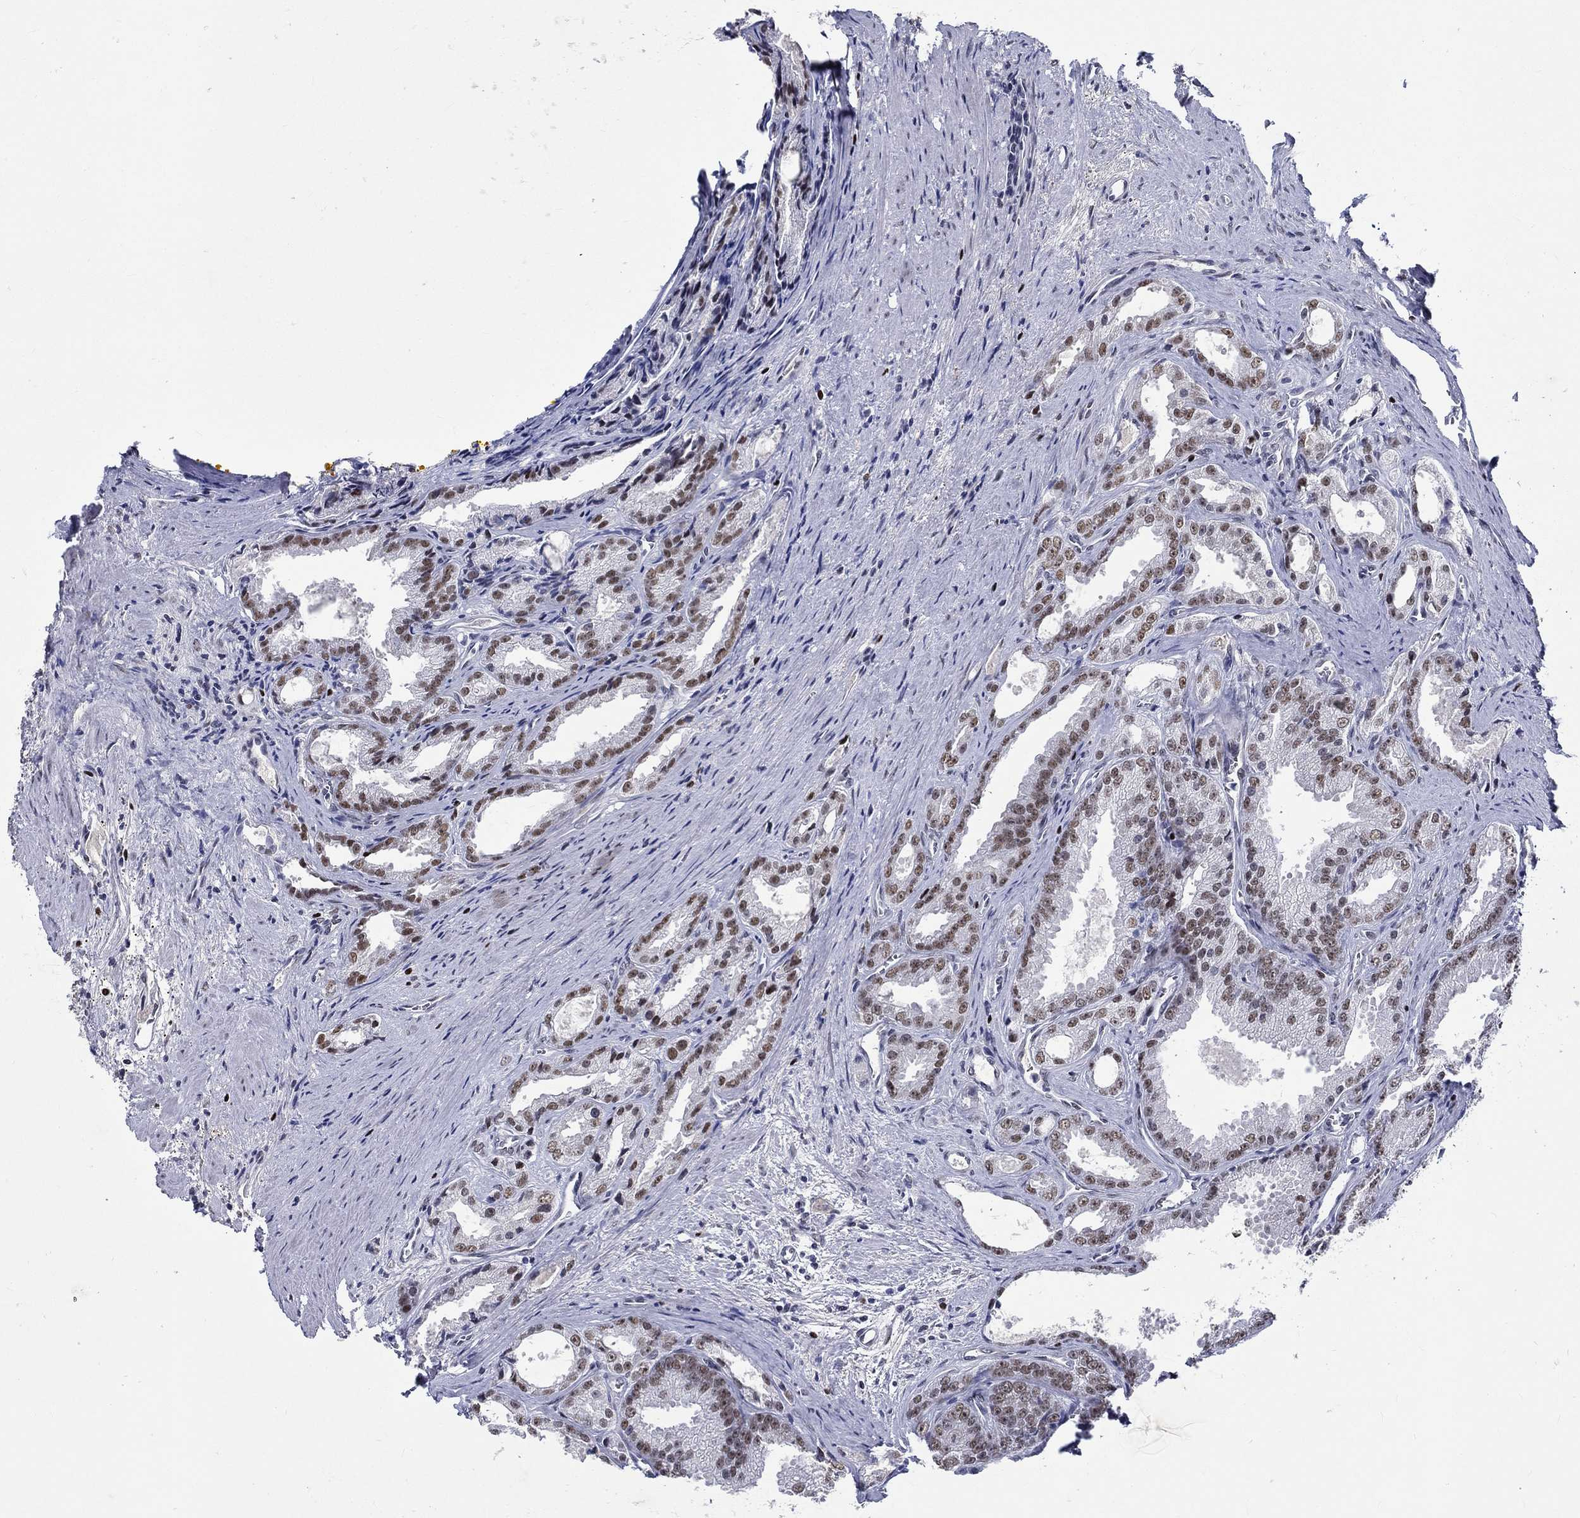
{"staining": {"intensity": "moderate", "quantity": ">75%", "location": "nuclear"}, "tissue": "prostate cancer", "cell_type": "Tumor cells", "image_type": "cancer", "snomed": [{"axis": "morphology", "description": "Adenocarcinoma, NOS"}, {"axis": "morphology", "description": "Adenocarcinoma, High grade"}, {"axis": "topography", "description": "Prostate"}], "caption": "Immunohistochemical staining of prostate cancer exhibits medium levels of moderate nuclear protein expression in approximately >75% of tumor cells. (DAB (3,3'-diaminobenzidine) IHC, brown staining for protein, blue staining for nuclei).", "gene": "GATA2", "patient": {"sex": "male", "age": 70}}